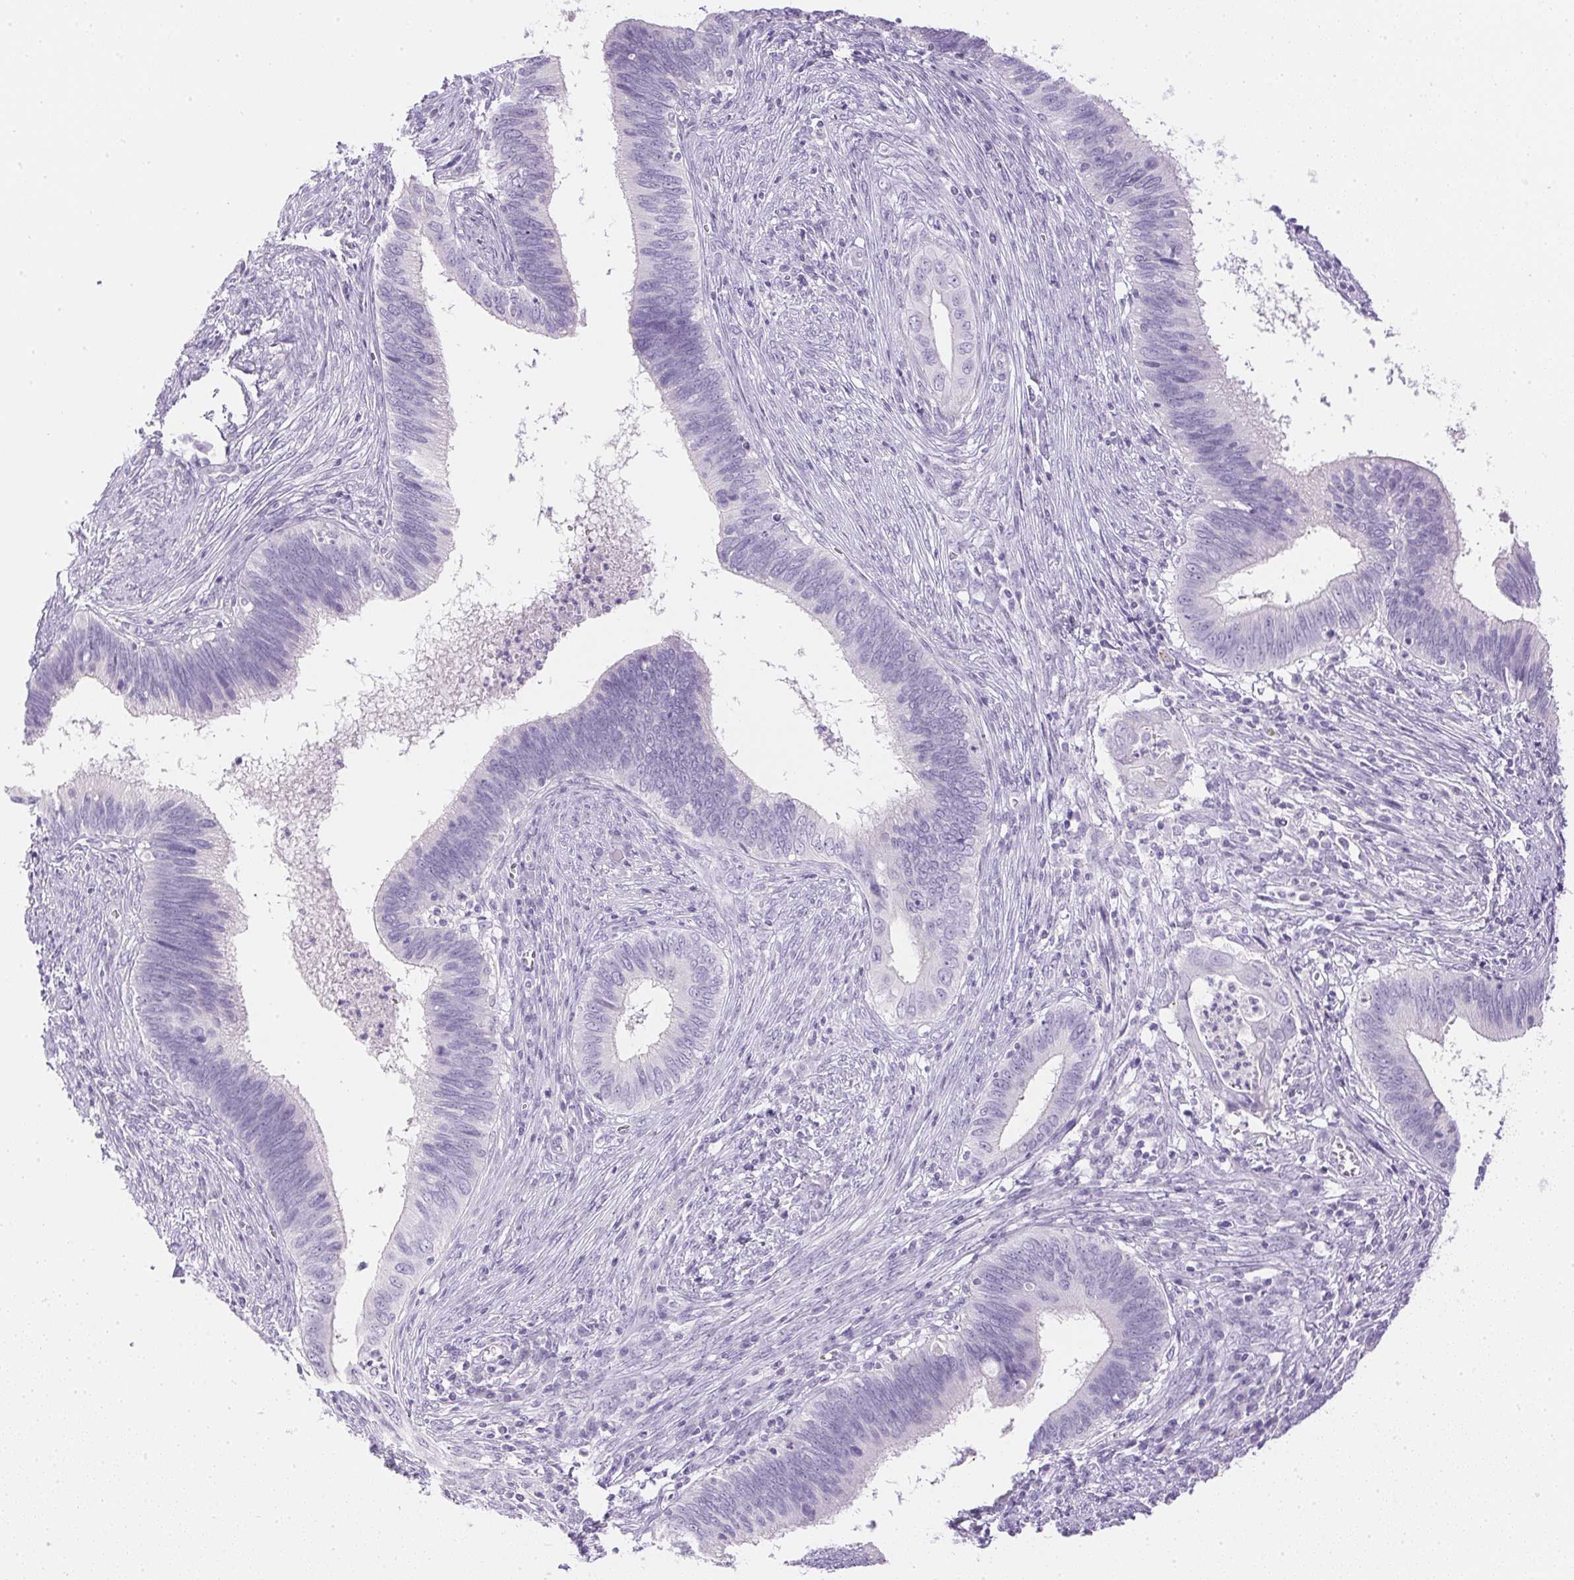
{"staining": {"intensity": "negative", "quantity": "none", "location": "none"}, "tissue": "cervical cancer", "cell_type": "Tumor cells", "image_type": "cancer", "snomed": [{"axis": "morphology", "description": "Adenocarcinoma, NOS"}, {"axis": "topography", "description": "Cervix"}], "caption": "Cervical adenocarcinoma stained for a protein using IHC displays no staining tumor cells.", "gene": "CTRL", "patient": {"sex": "female", "age": 42}}